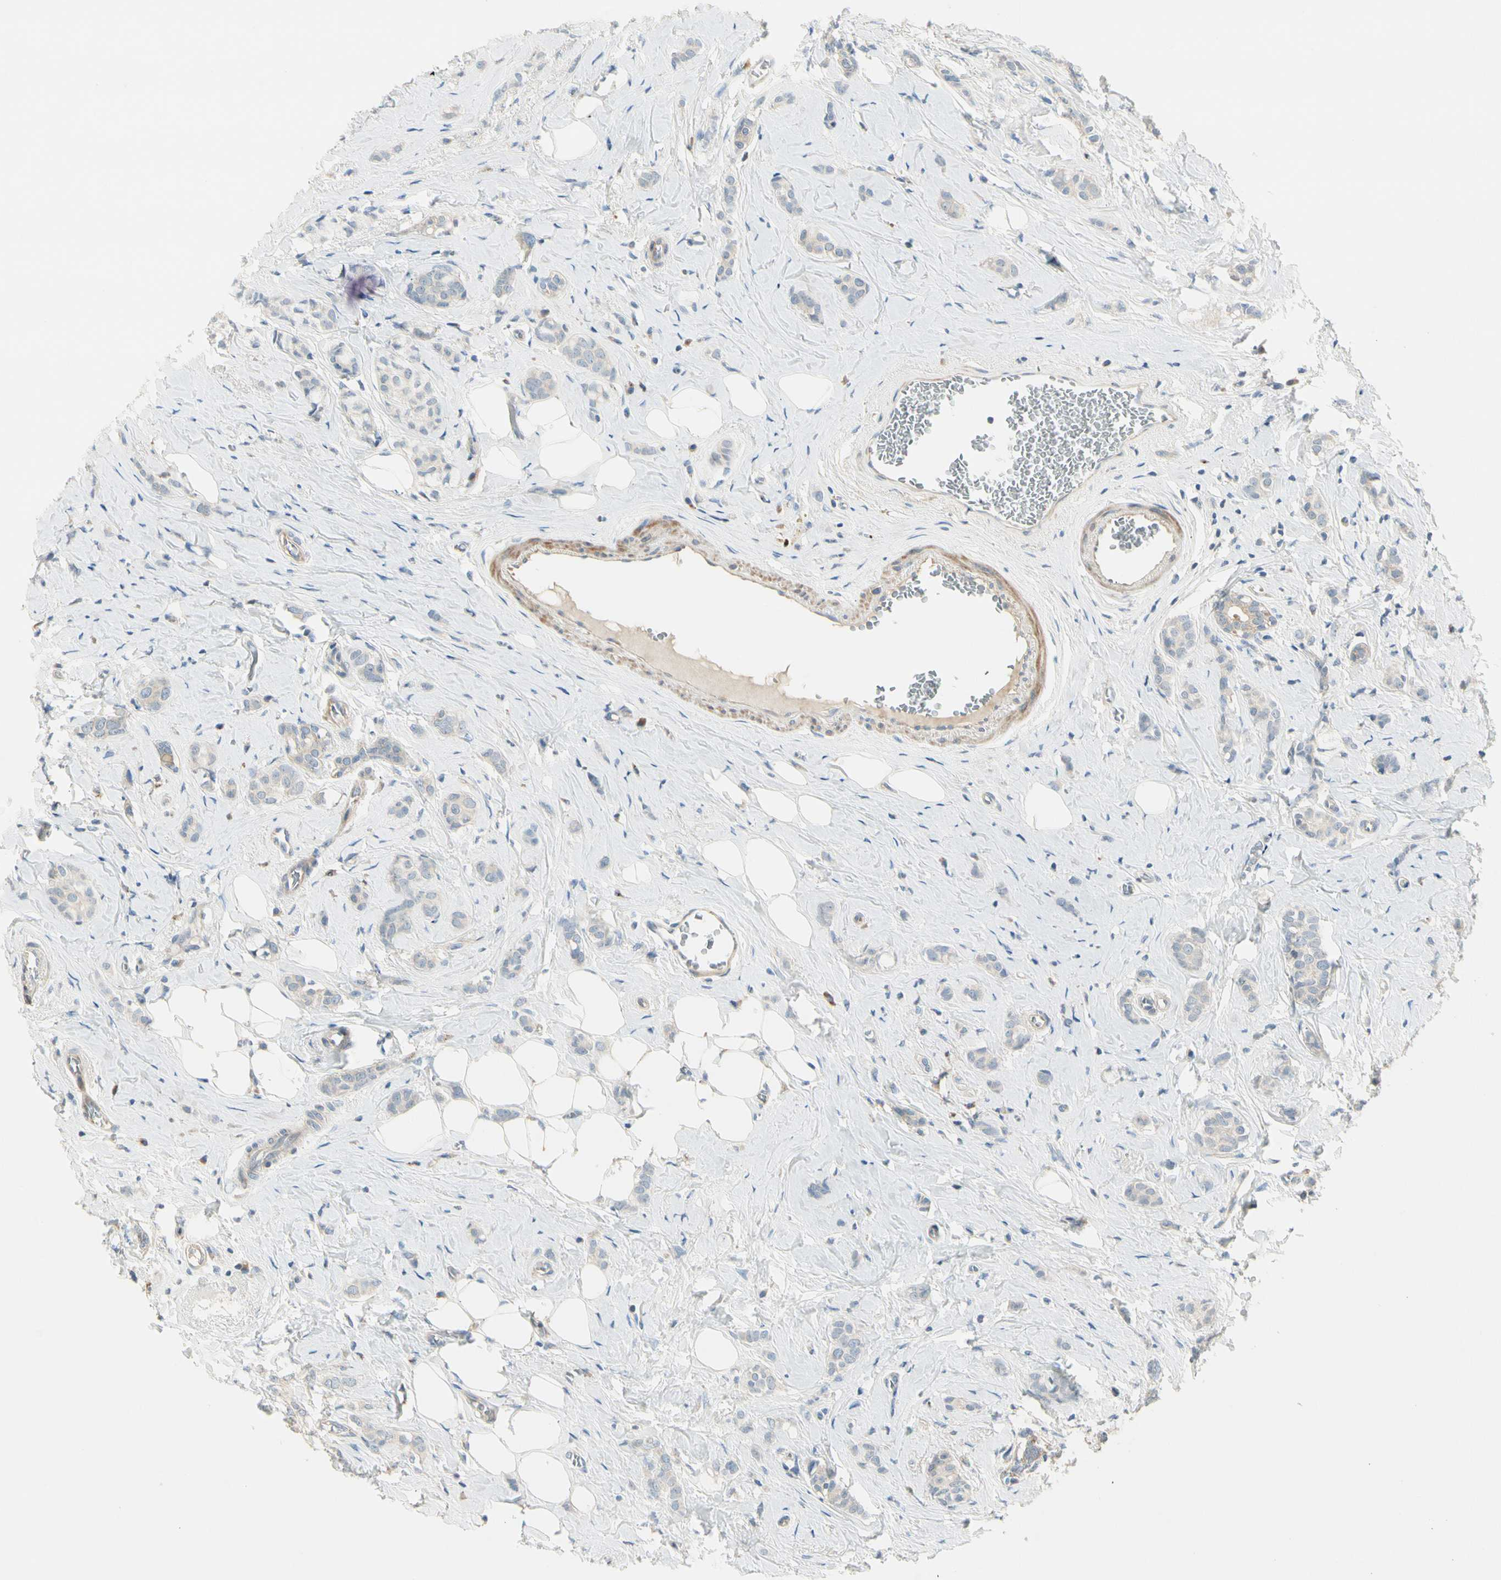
{"staining": {"intensity": "weak", "quantity": "25%-75%", "location": "cytoplasmic/membranous"}, "tissue": "breast cancer", "cell_type": "Tumor cells", "image_type": "cancer", "snomed": [{"axis": "morphology", "description": "Lobular carcinoma"}, {"axis": "topography", "description": "Breast"}], "caption": "High-power microscopy captured an IHC histopathology image of breast lobular carcinoma, revealing weak cytoplasmic/membranous expression in about 25%-75% of tumor cells. (brown staining indicates protein expression, while blue staining denotes nuclei).", "gene": "ADGRA3", "patient": {"sex": "female", "age": 60}}